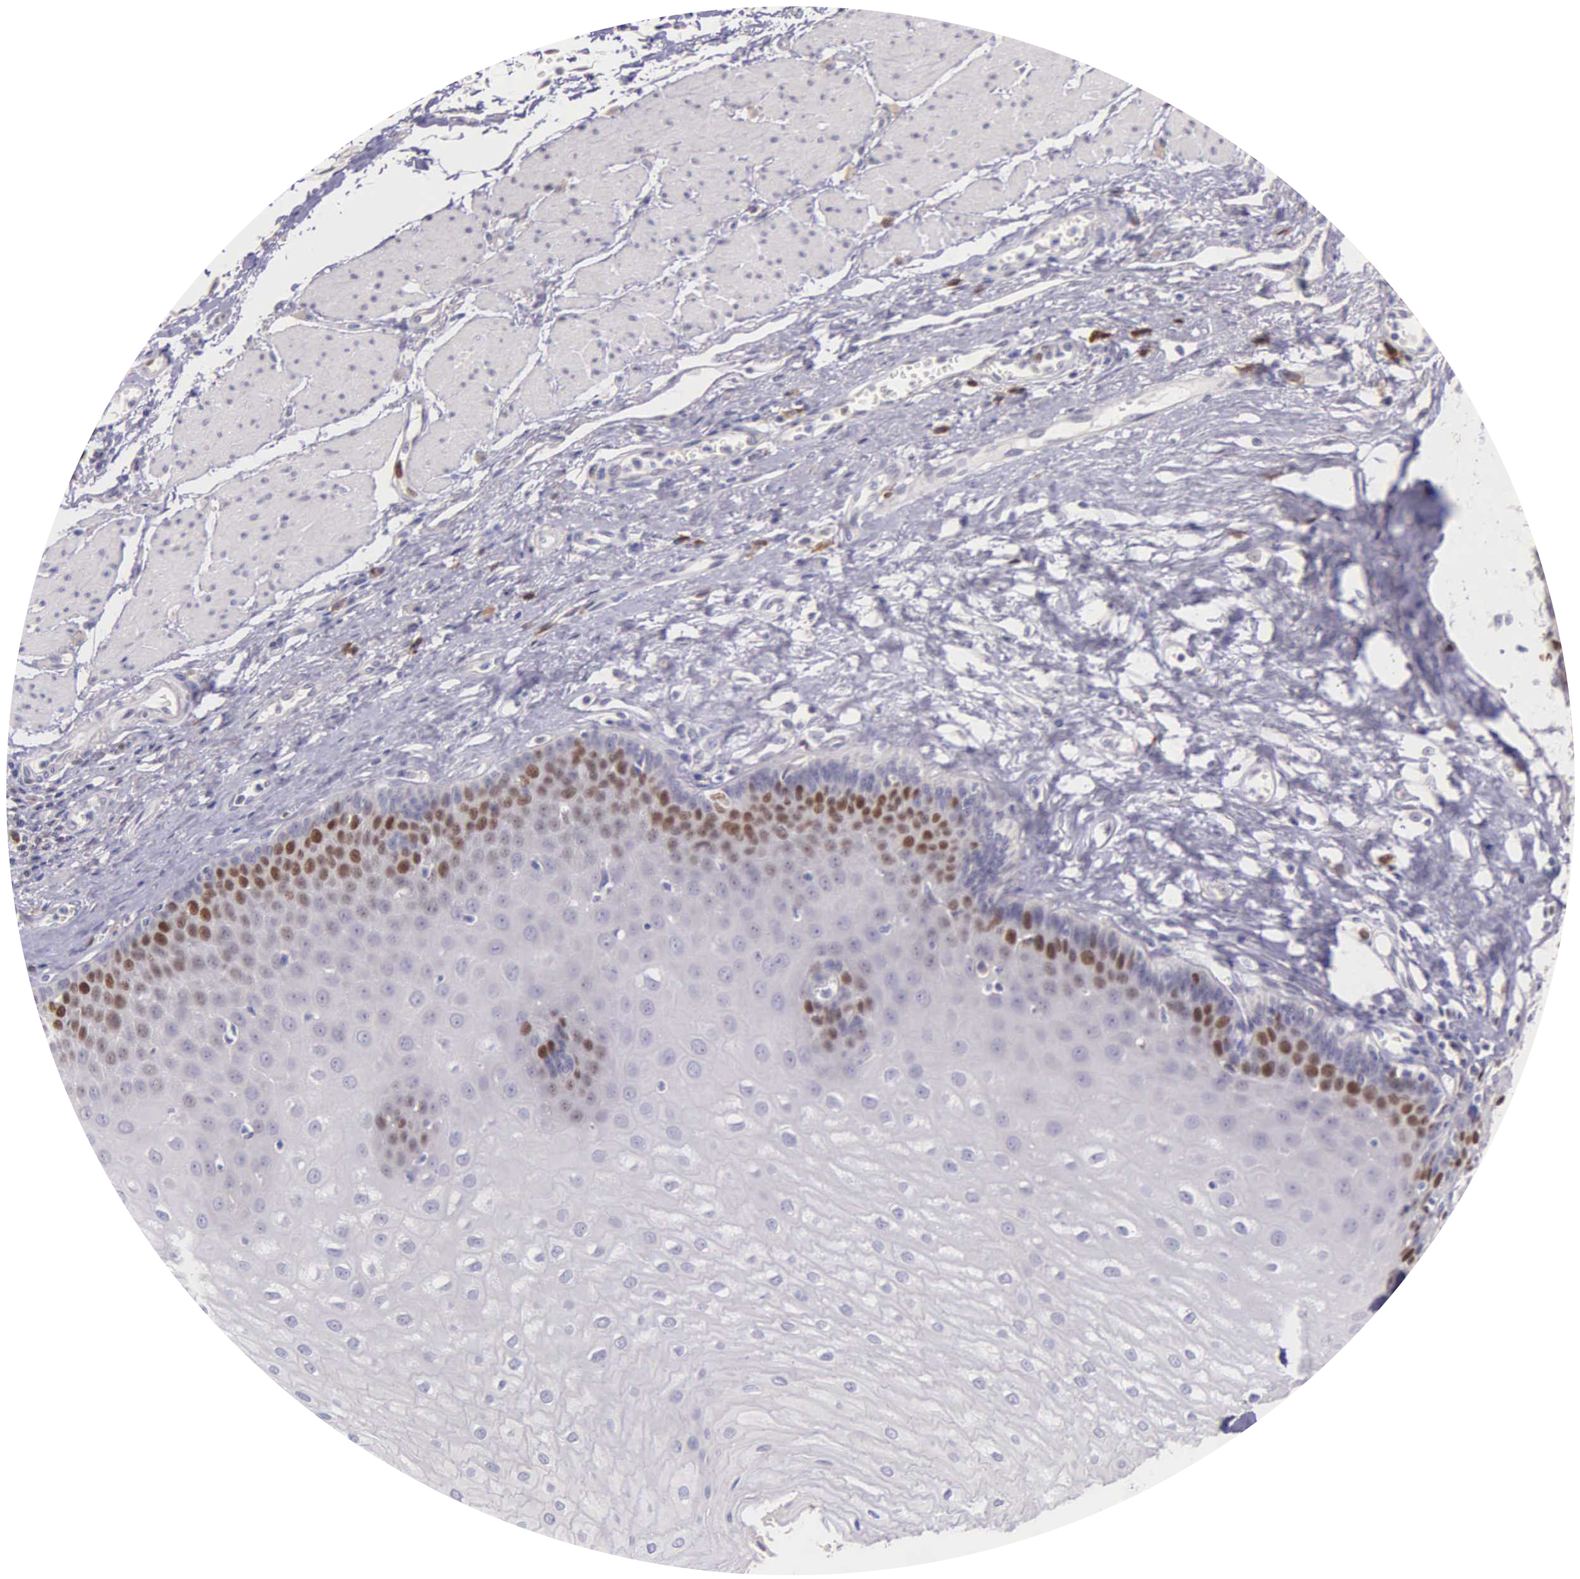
{"staining": {"intensity": "moderate", "quantity": "25%-75%", "location": "nuclear"}, "tissue": "esophagus", "cell_type": "Squamous epithelial cells", "image_type": "normal", "snomed": [{"axis": "morphology", "description": "Normal tissue, NOS"}, {"axis": "topography", "description": "Esophagus"}], "caption": "A high-resolution histopathology image shows immunohistochemistry (IHC) staining of unremarkable esophagus, which displays moderate nuclear expression in approximately 25%-75% of squamous epithelial cells. (Stains: DAB in brown, nuclei in blue, Microscopy: brightfield microscopy at high magnification).", "gene": "MCM5", "patient": {"sex": "male", "age": 65}}